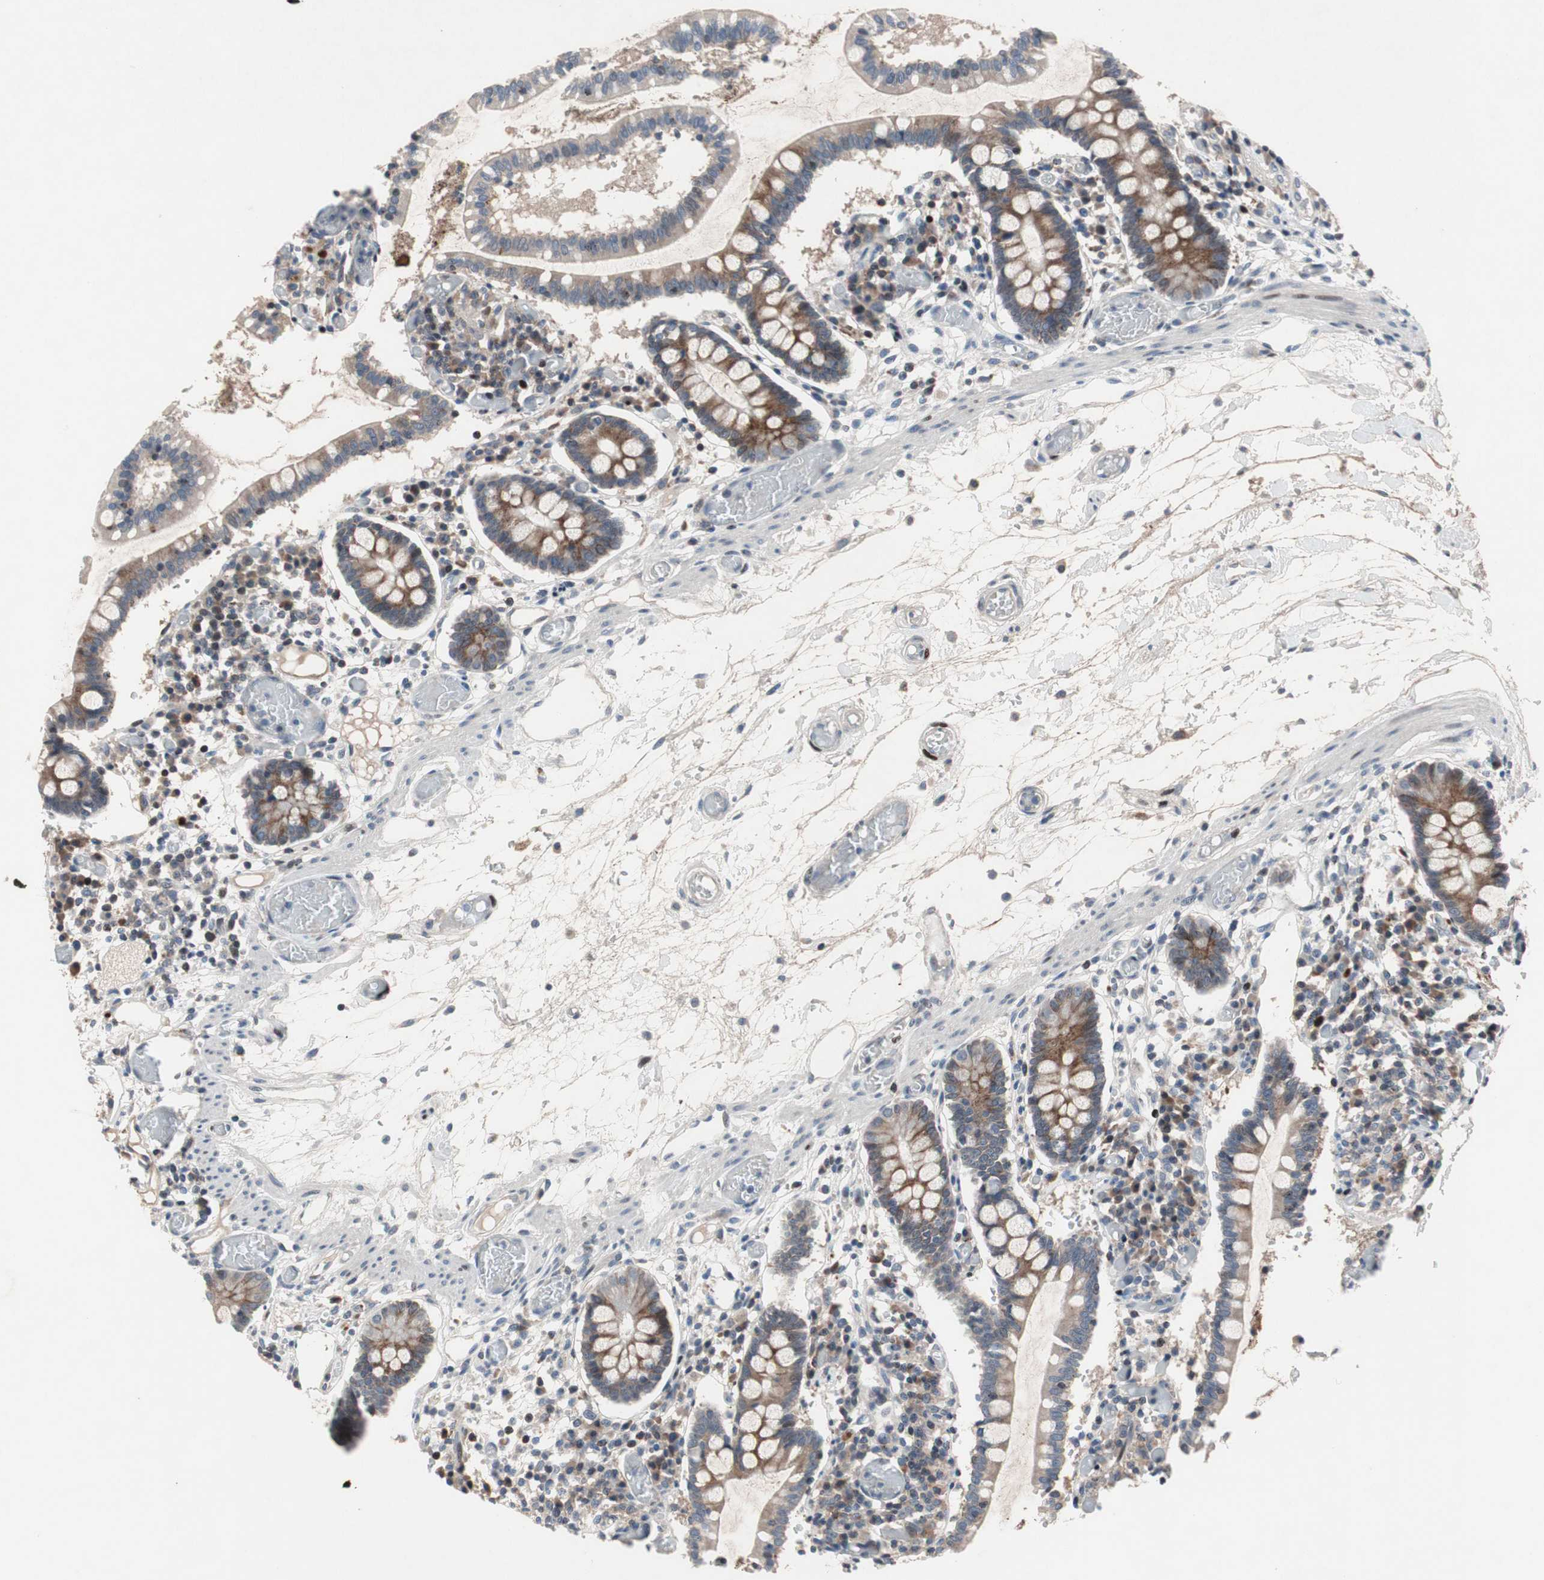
{"staining": {"intensity": "moderate", "quantity": "25%-75%", "location": "cytoplasmic/membranous"}, "tissue": "small intestine", "cell_type": "Glandular cells", "image_type": "normal", "snomed": [{"axis": "morphology", "description": "Normal tissue, NOS"}, {"axis": "topography", "description": "Small intestine"}], "caption": "An immunohistochemistry photomicrograph of benign tissue is shown. Protein staining in brown shows moderate cytoplasmic/membranous positivity in small intestine within glandular cells. The staining is performed using DAB brown chromogen to label protein expression. The nuclei are counter-stained blue using hematoxylin.", "gene": "MUTYH", "patient": {"sex": "female", "age": 61}}